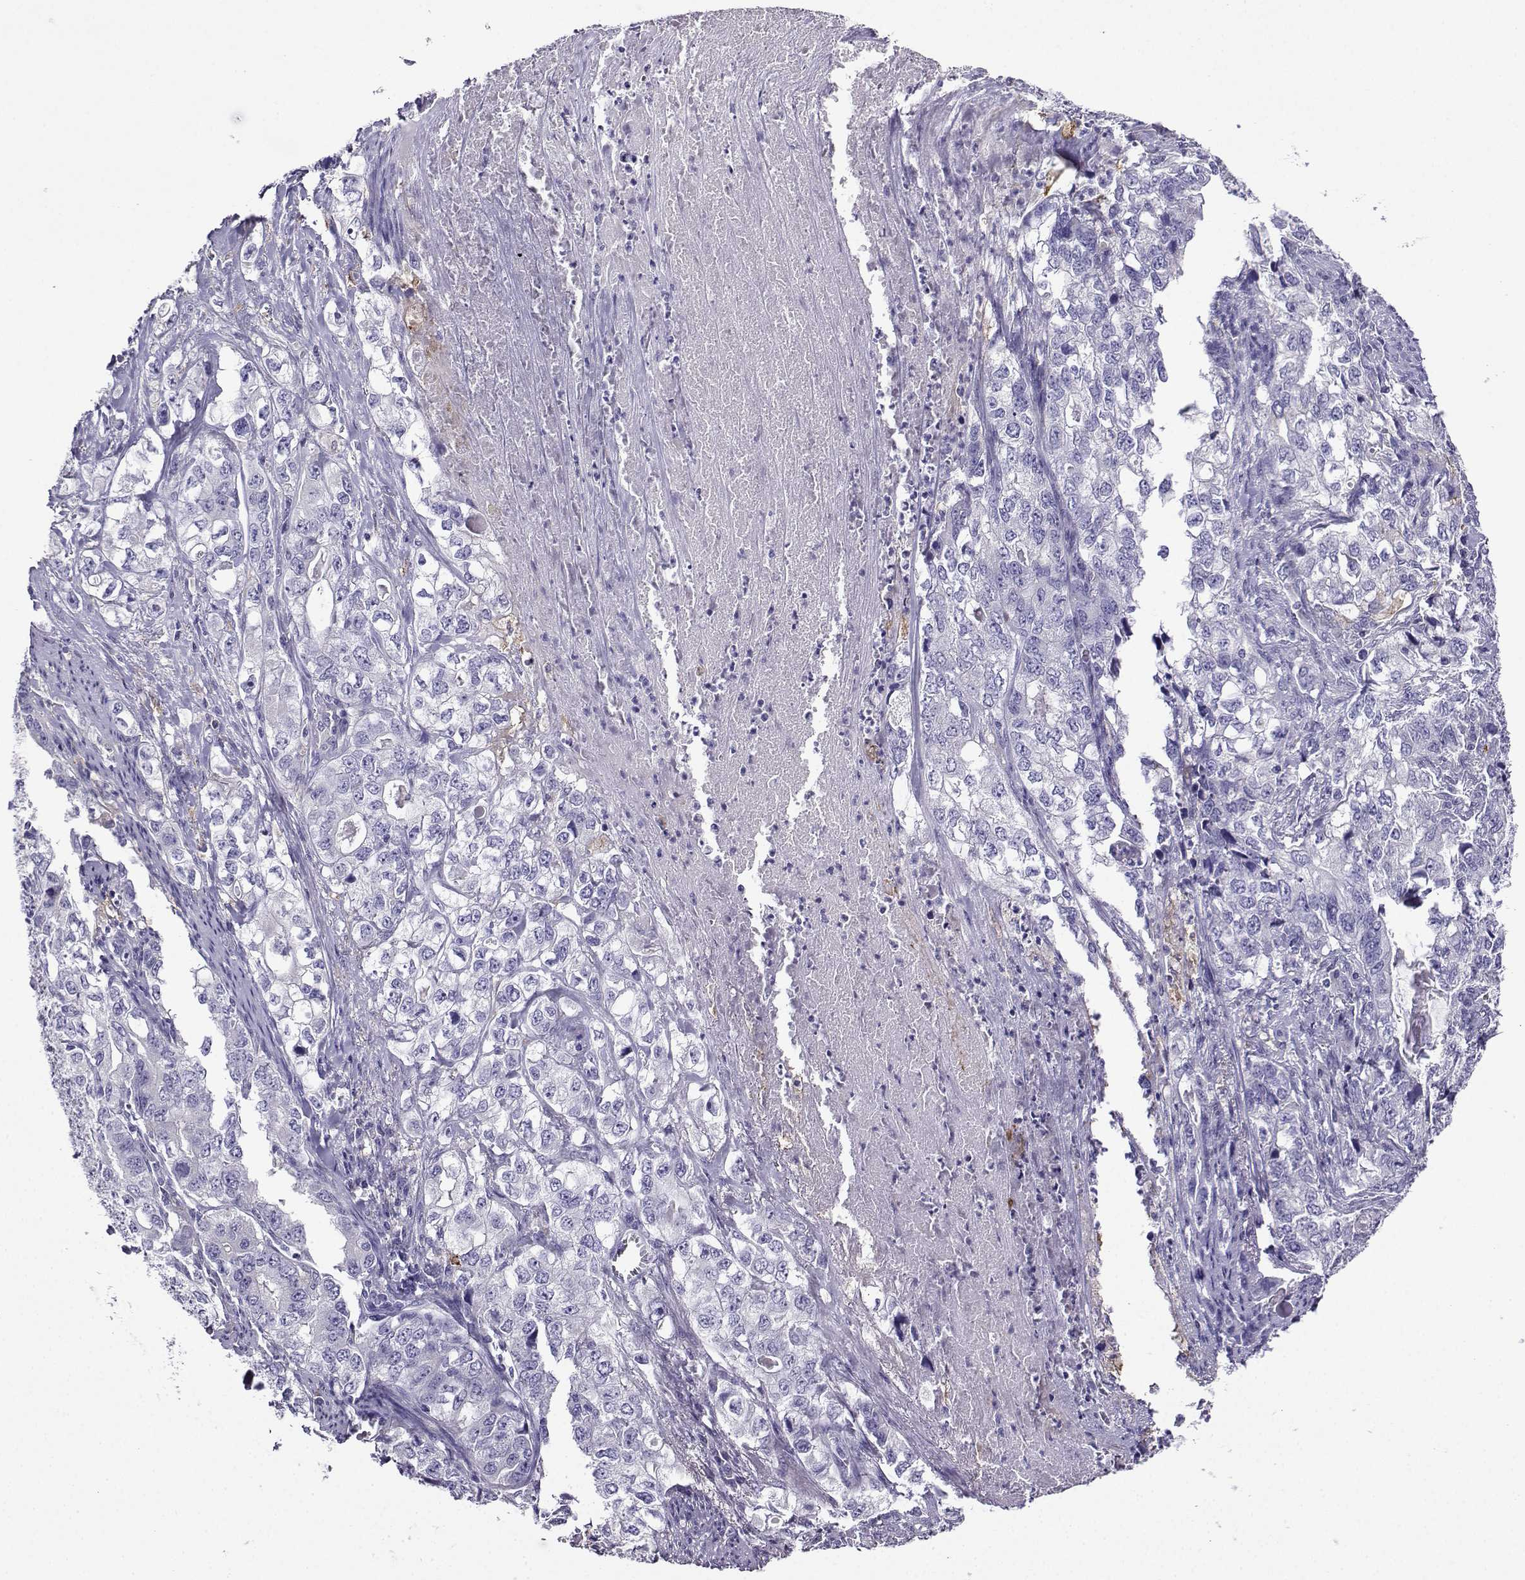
{"staining": {"intensity": "negative", "quantity": "none", "location": "none"}, "tissue": "stomach cancer", "cell_type": "Tumor cells", "image_type": "cancer", "snomed": [{"axis": "morphology", "description": "Adenocarcinoma, NOS"}, {"axis": "topography", "description": "Stomach, lower"}], "caption": "There is no significant staining in tumor cells of adenocarcinoma (stomach). Nuclei are stained in blue.", "gene": "LINGO1", "patient": {"sex": "female", "age": 72}}